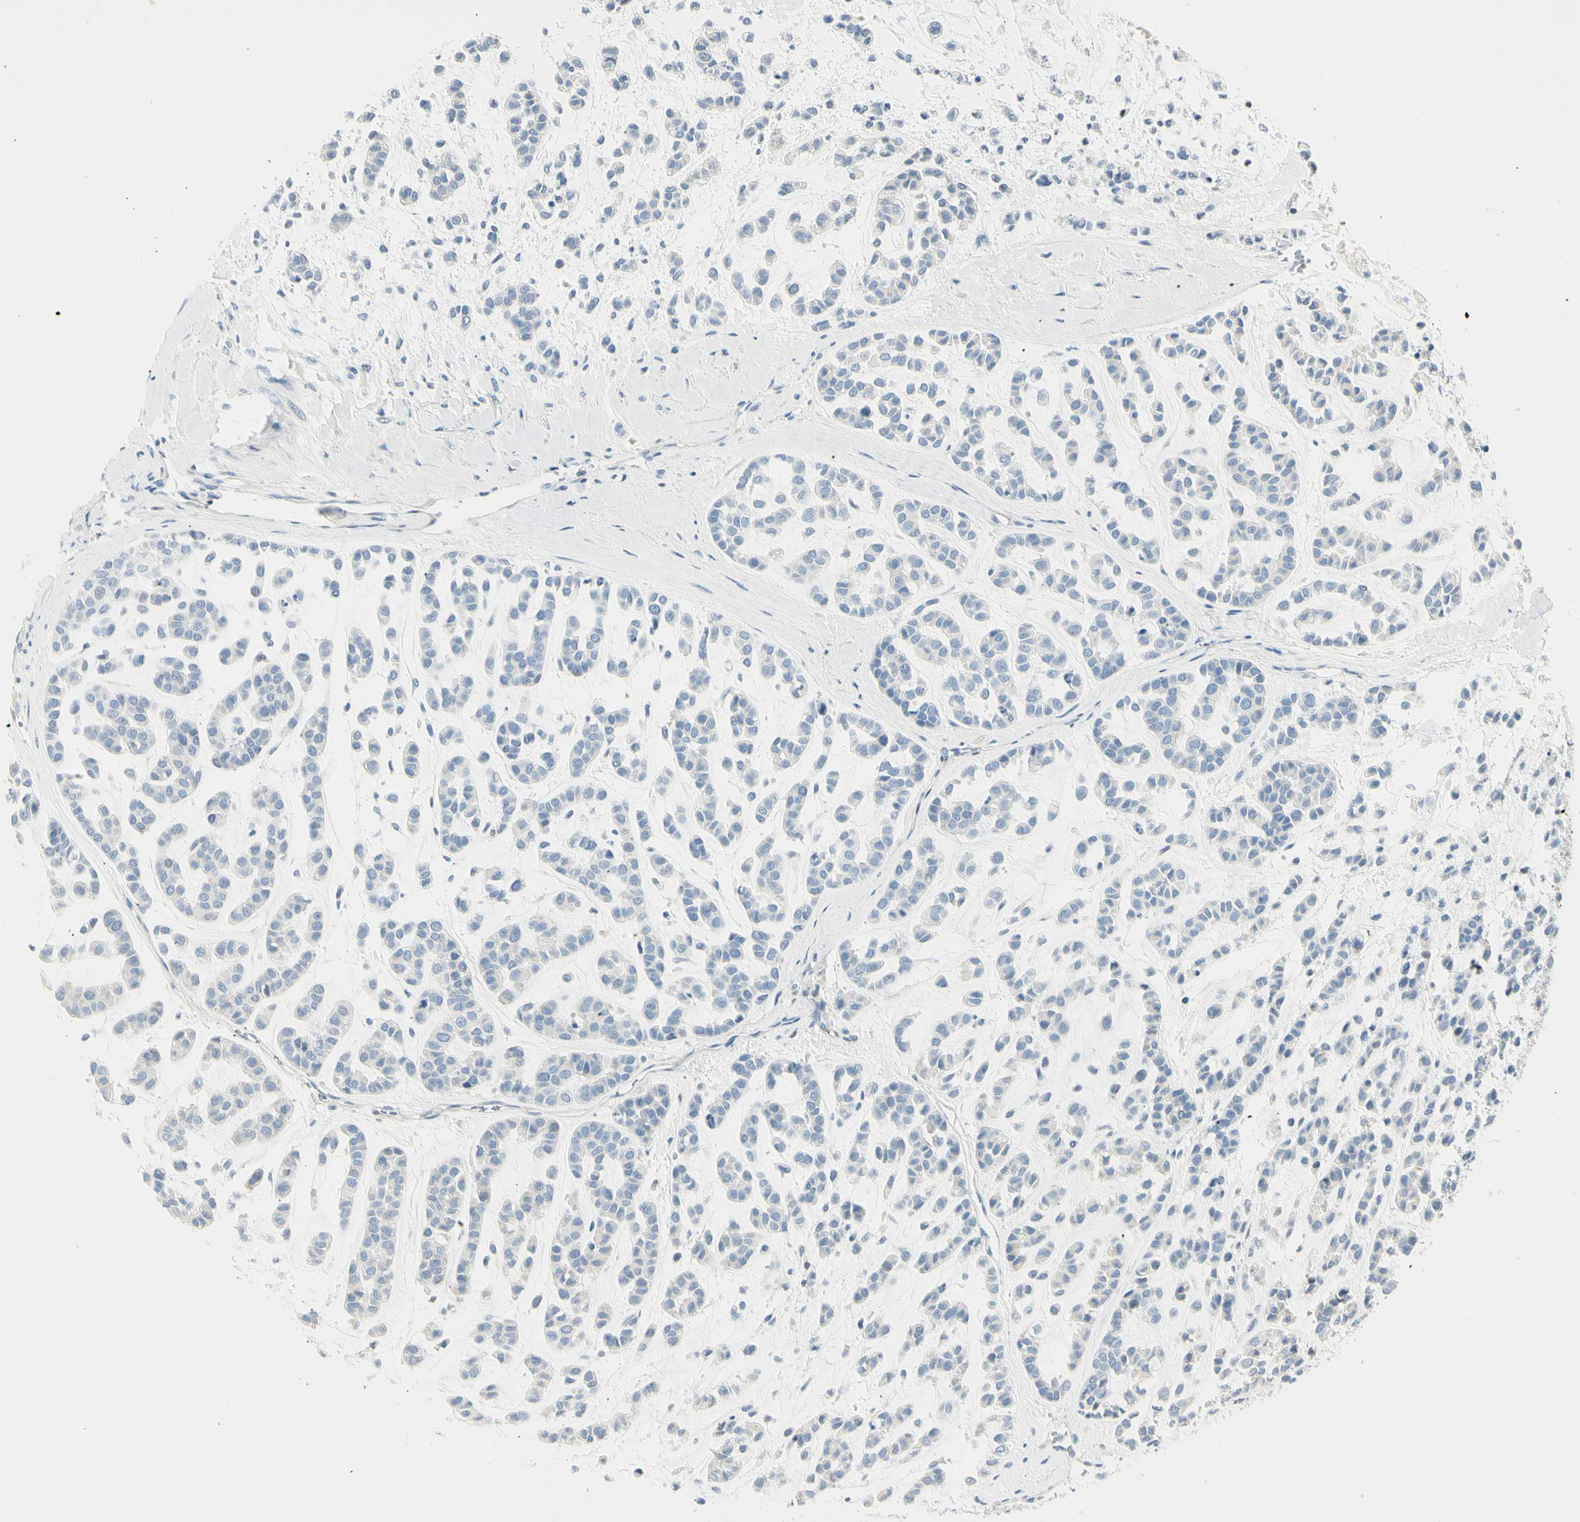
{"staining": {"intensity": "negative", "quantity": "none", "location": "none"}, "tissue": "head and neck cancer", "cell_type": "Tumor cells", "image_type": "cancer", "snomed": [{"axis": "morphology", "description": "Adenocarcinoma, NOS"}, {"axis": "morphology", "description": "Adenoma, NOS"}, {"axis": "topography", "description": "Head-Neck"}], "caption": "The histopathology image reveals no significant positivity in tumor cells of head and neck cancer (adenoma). (Stains: DAB (3,3'-diaminobenzidine) IHC with hematoxylin counter stain, Microscopy: brightfield microscopy at high magnification).", "gene": "TNFSF11", "patient": {"sex": "female", "age": 55}}